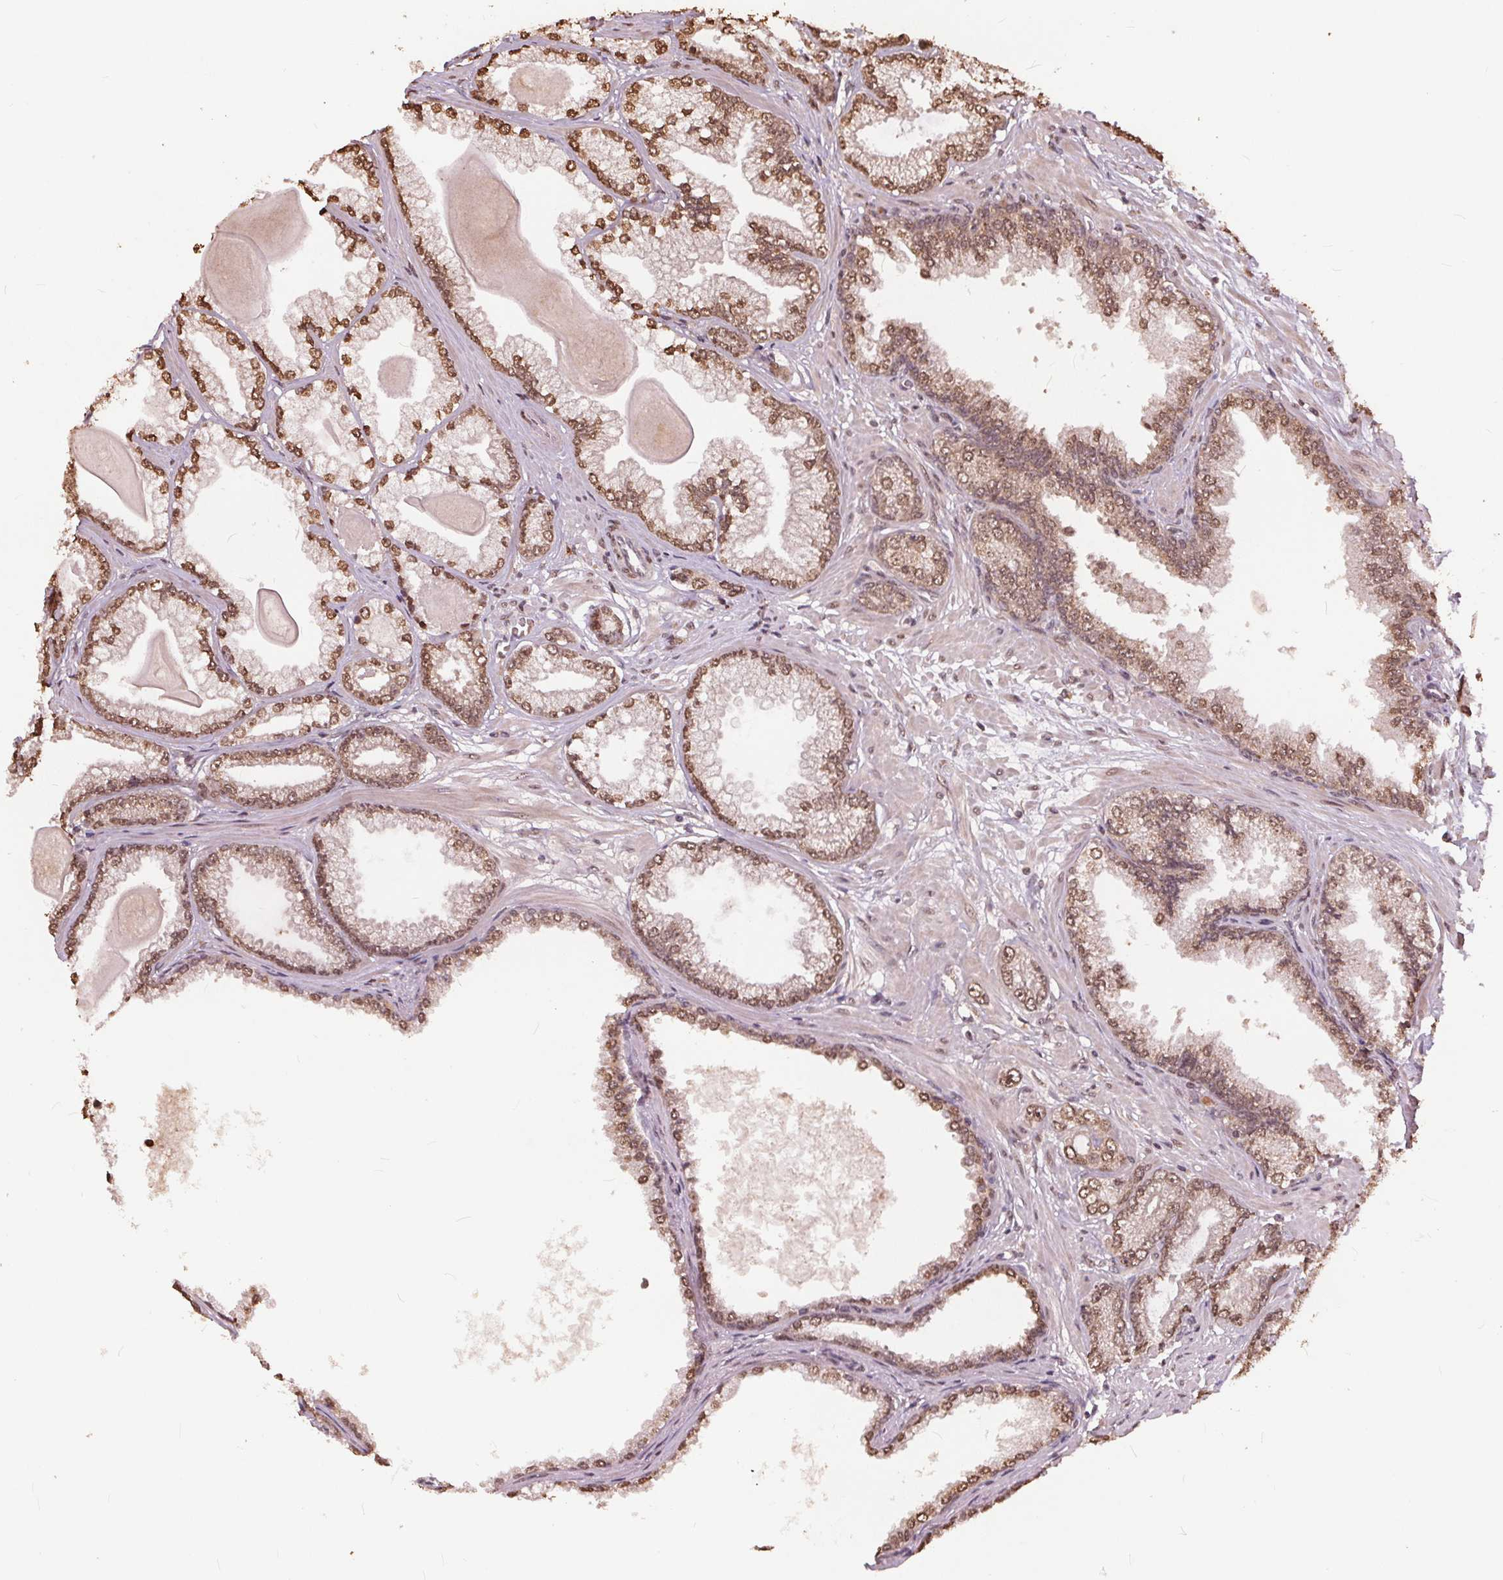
{"staining": {"intensity": "moderate", "quantity": ">75%", "location": "nuclear"}, "tissue": "prostate cancer", "cell_type": "Tumor cells", "image_type": "cancer", "snomed": [{"axis": "morphology", "description": "Adenocarcinoma, Low grade"}, {"axis": "topography", "description": "Prostate"}], "caption": "Low-grade adenocarcinoma (prostate) stained with a protein marker shows moderate staining in tumor cells.", "gene": "HIF1AN", "patient": {"sex": "male", "age": 64}}